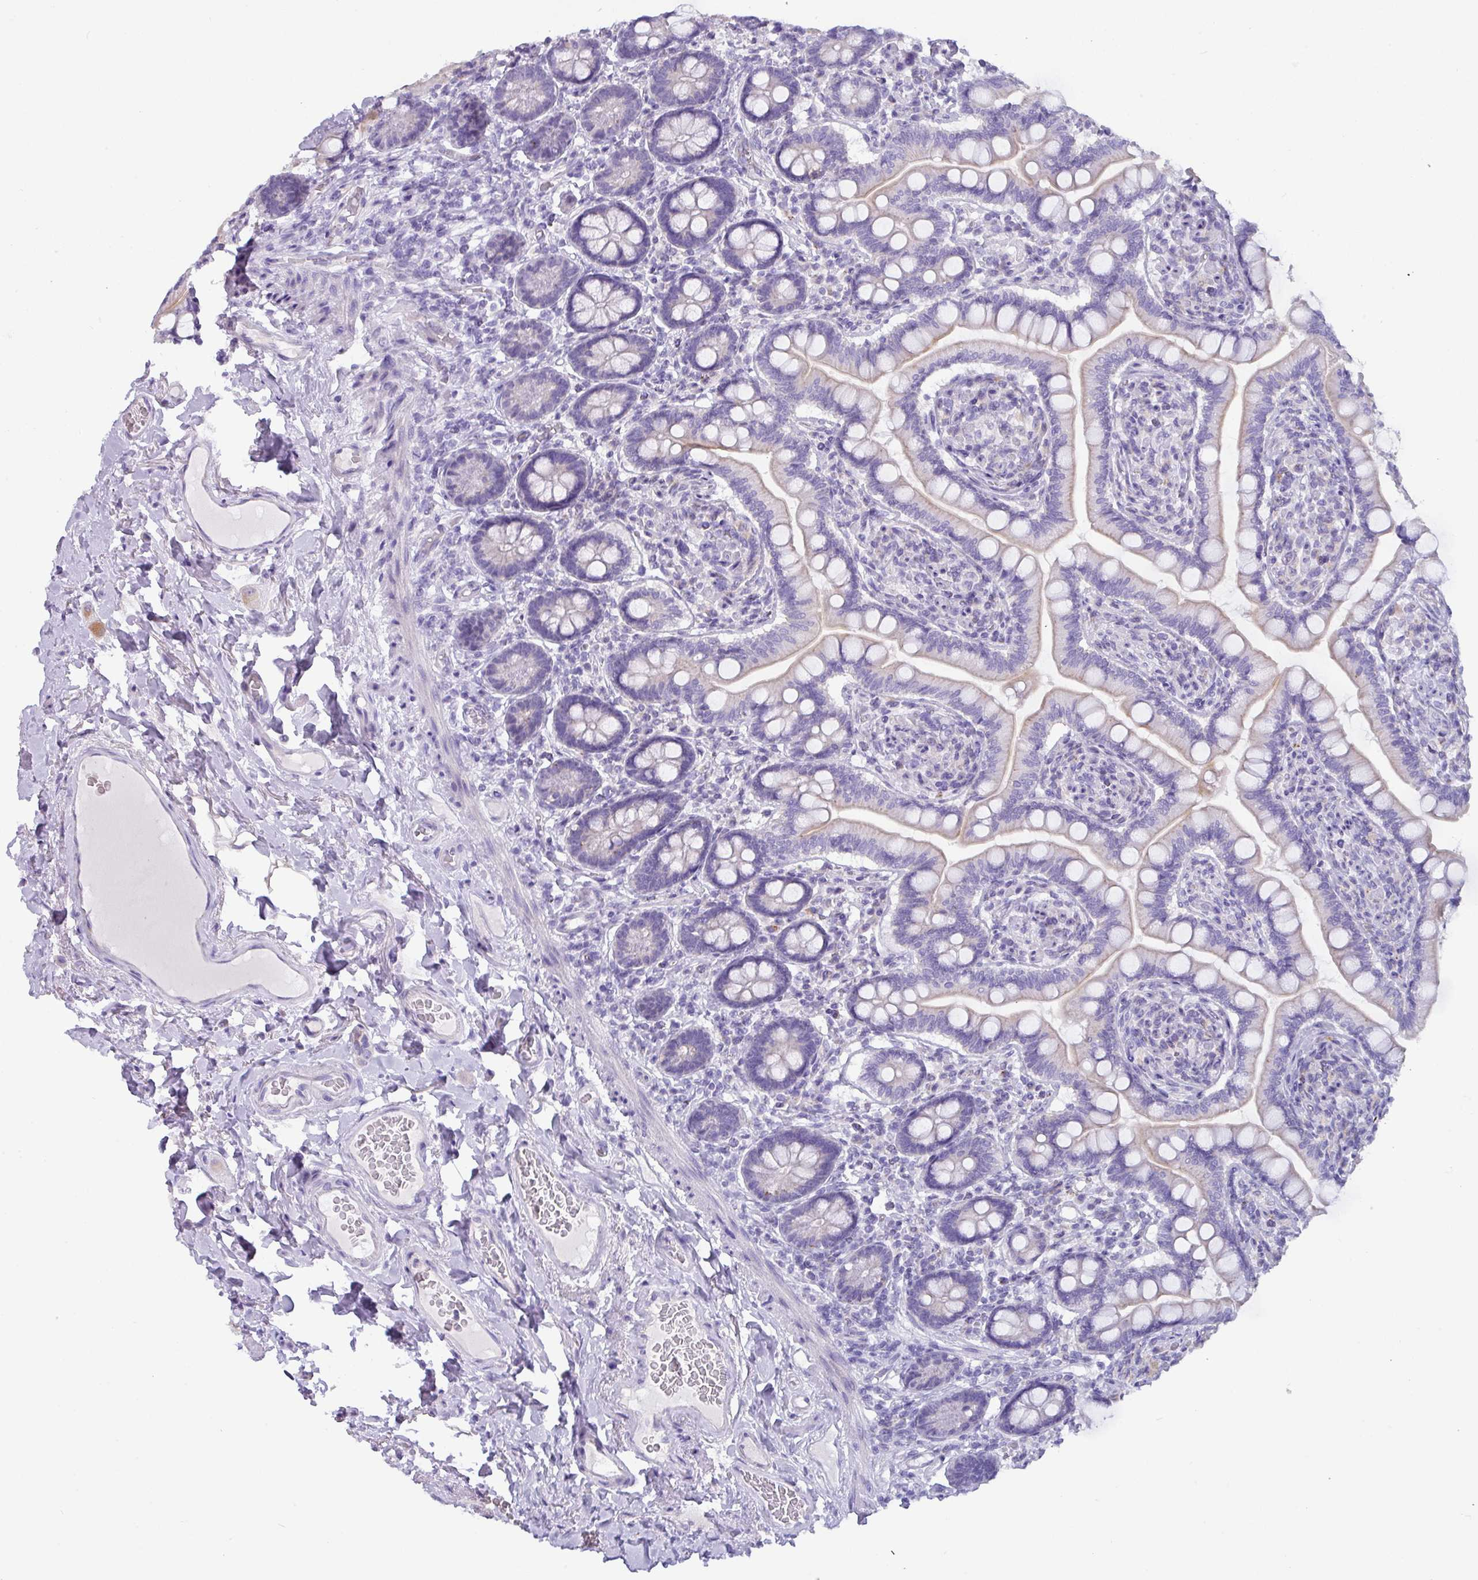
{"staining": {"intensity": "negative", "quantity": "none", "location": "none"}, "tissue": "small intestine", "cell_type": "Glandular cells", "image_type": "normal", "snomed": [{"axis": "morphology", "description": "Normal tissue, NOS"}, {"axis": "topography", "description": "Small intestine"}], "caption": "IHC photomicrograph of benign small intestine: human small intestine stained with DAB (3,3'-diaminobenzidine) reveals no significant protein positivity in glandular cells.", "gene": "NCCRP1", "patient": {"sex": "female", "age": 64}}